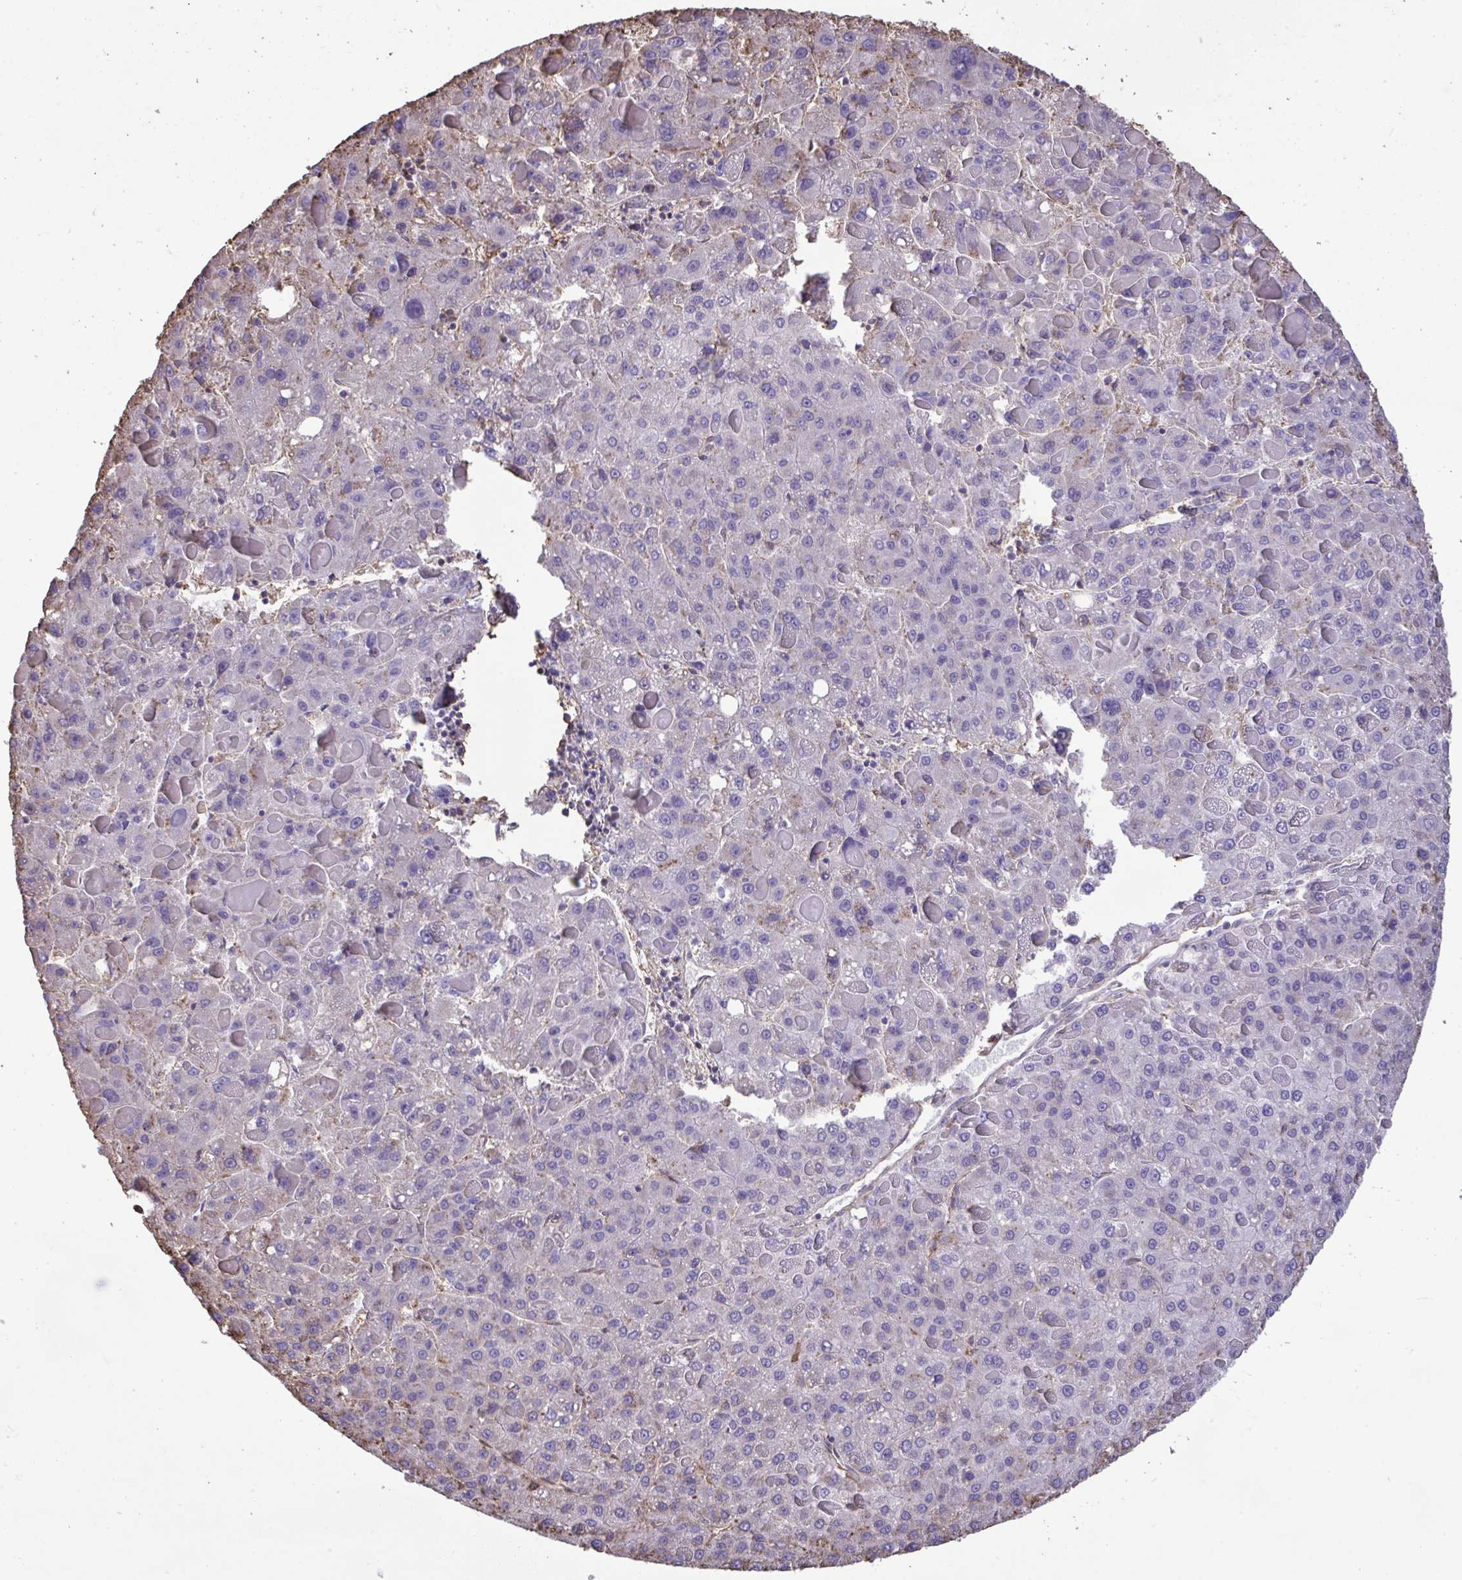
{"staining": {"intensity": "negative", "quantity": "none", "location": "none"}, "tissue": "liver cancer", "cell_type": "Tumor cells", "image_type": "cancer", "snomed": [{"axis": "morphology", "description": "Carcinoma, Hepatocellular, NOS"}, {"axis": "topography", "description": "Liver"}], "caption": "Tumor cells show no significant protein staining in liver cancer (hepatocellular carcinoma). (DAB (3,3'-diaminobenzidine) IHC, high magnification).", "gene": "ANXA5", "patient": {"sex": "female", "age": 82}}